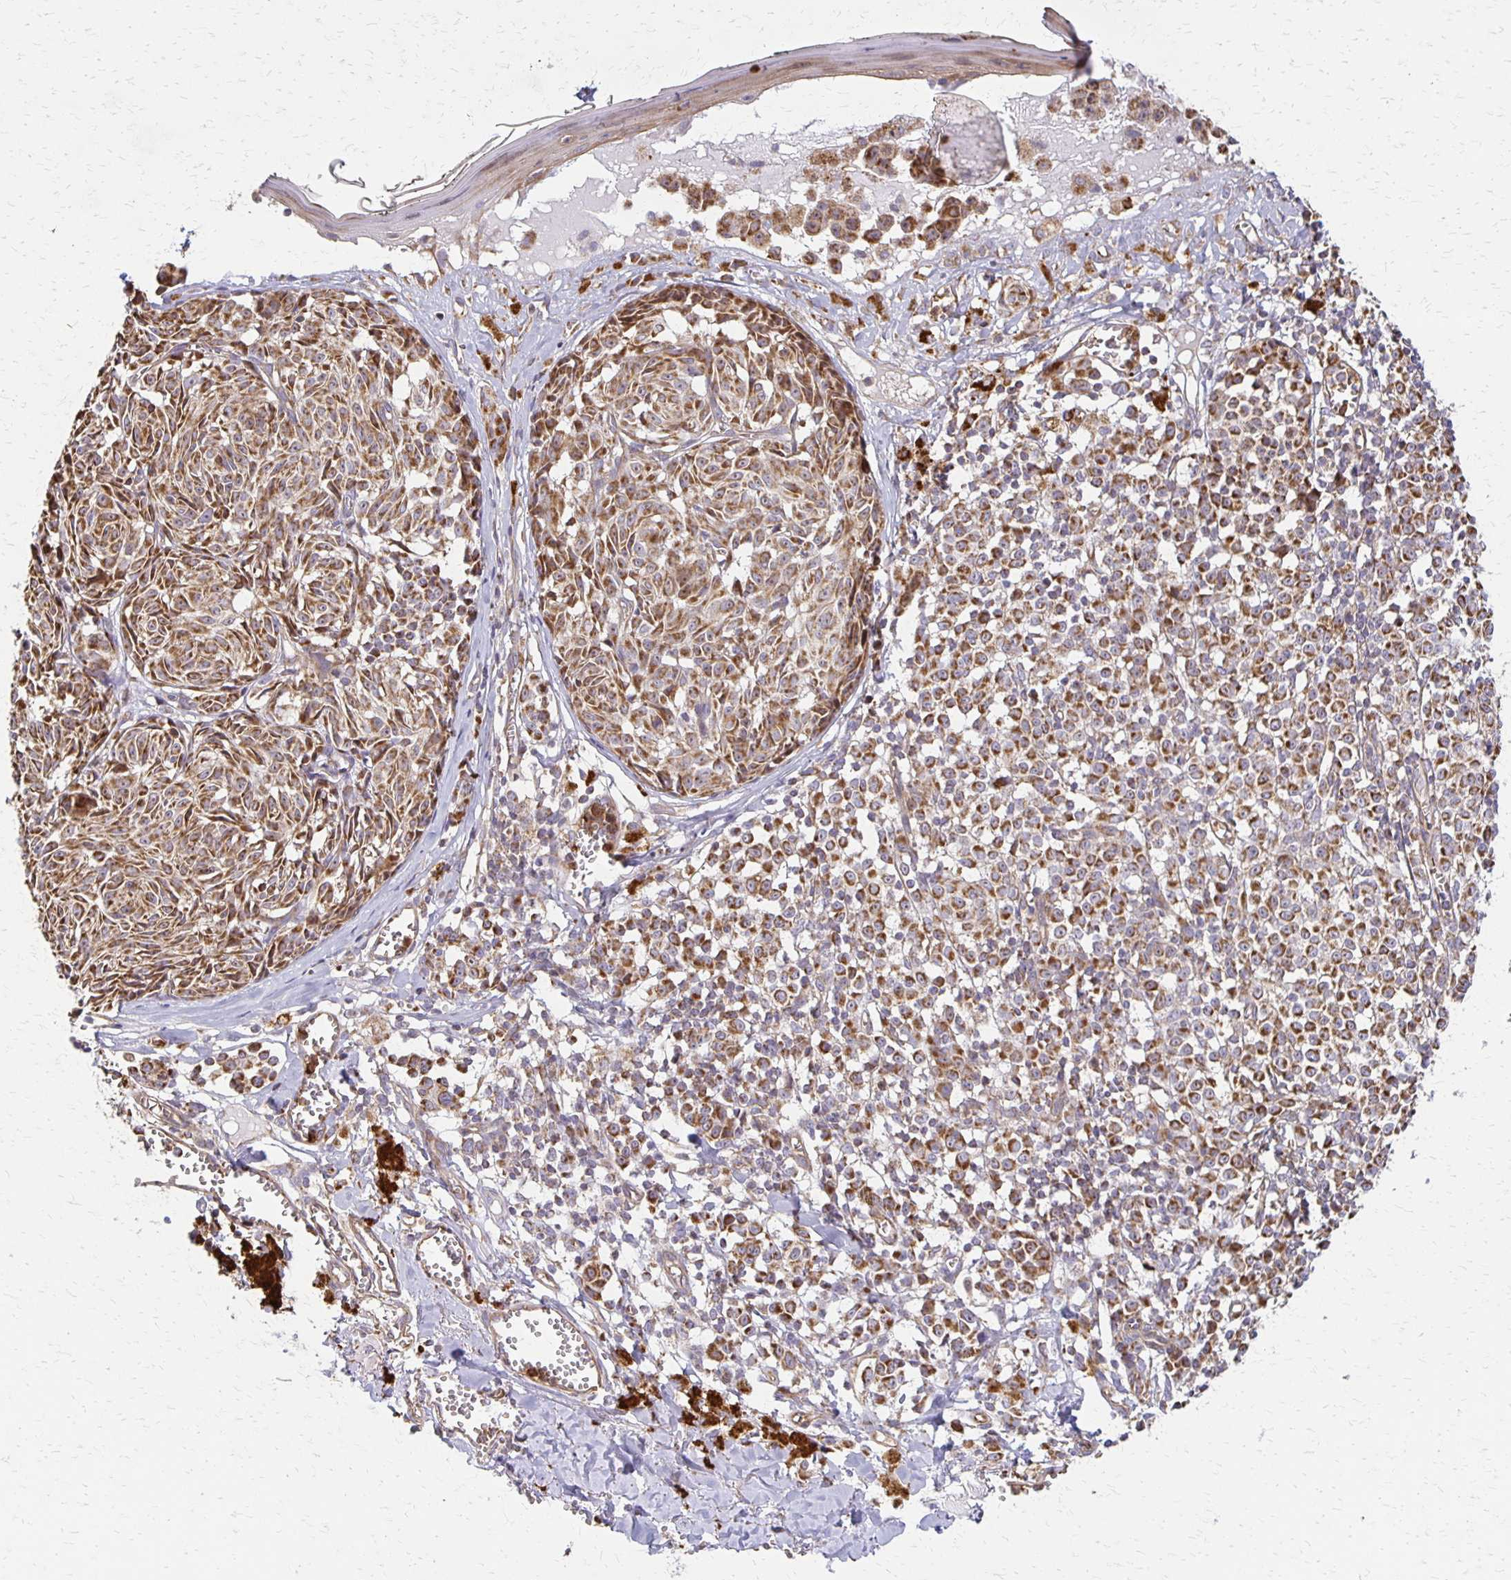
{"staining": {"intensity": "moderate", "quantity": ">75%", "location": "cytoplasmic/membranous"}, "tissue": "melanoma", "cell_type": "Tumor cells", "image_type": "cancer", "snomed": [{"axis": "morphology", "description": "Malignant melanoma, NOS"}, {"axis": "topography", "description": "Skin"}], "caption": "A micrograph of human malignant melanoma stained for a protein demonstrates moderate cytoplasmic/membranous brown staining in tumor cells.", "gene": "EIF4EBP2", "patient": {"sex": "female", "age": 43}}